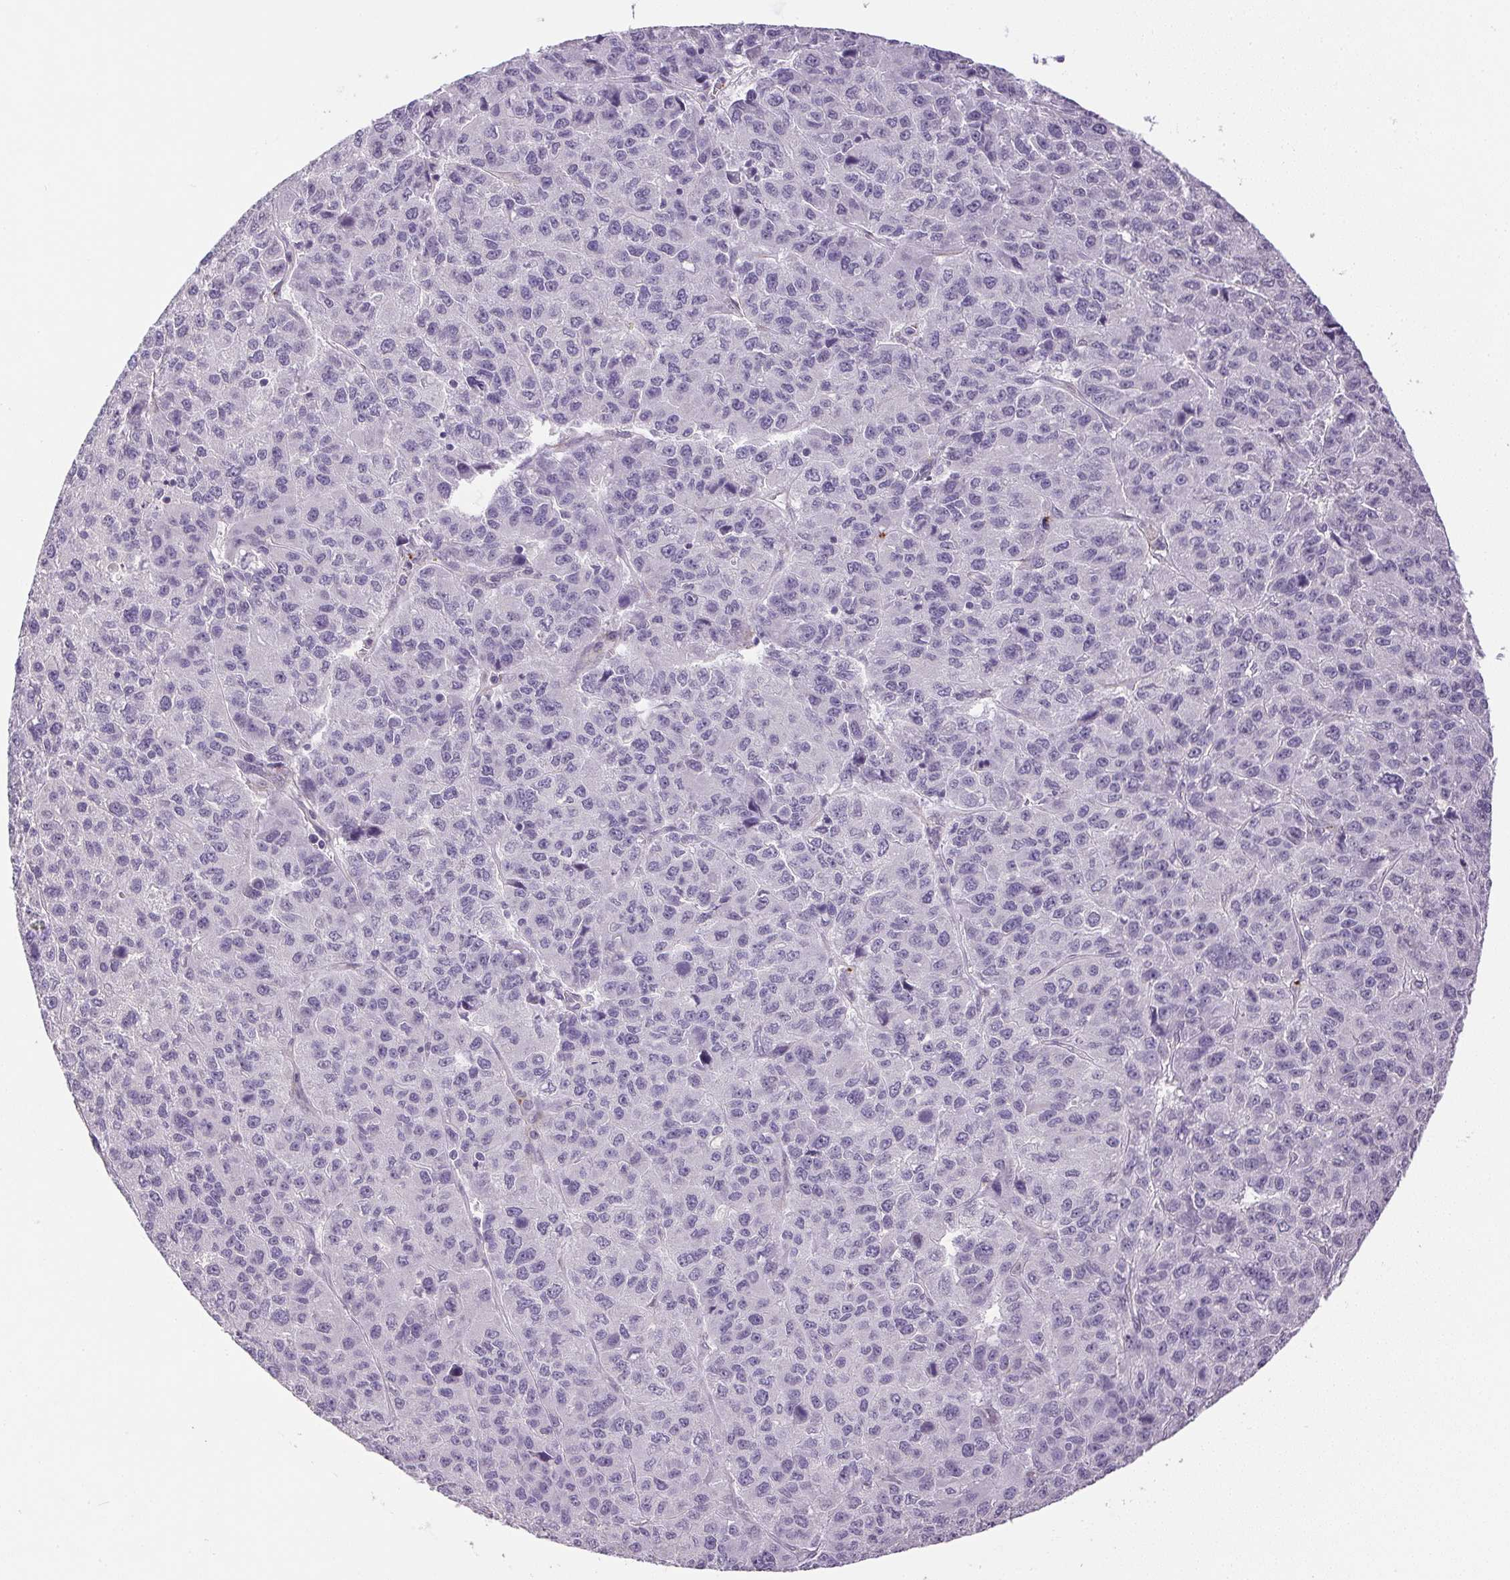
{"staining": {"intensity": "negative", "quantity": "none", "location": "none"}, "tissue": "liver cancer", "cell_type": "Tumor cells", "image_type": "cancer", "snomed": [{"axis": "morphology", "description": "Carcinoma, Hepatocellular, NOS"}, {"axis": "topography", "description": "Liver"}], "caption": "The immunohistochemistry (IHC) histopathology image has no significant staining in tumor cells of liver hepatocellular carcinoma tissue.", "gene": "PRL", "patient": {"sex": "male", "age": 69}}